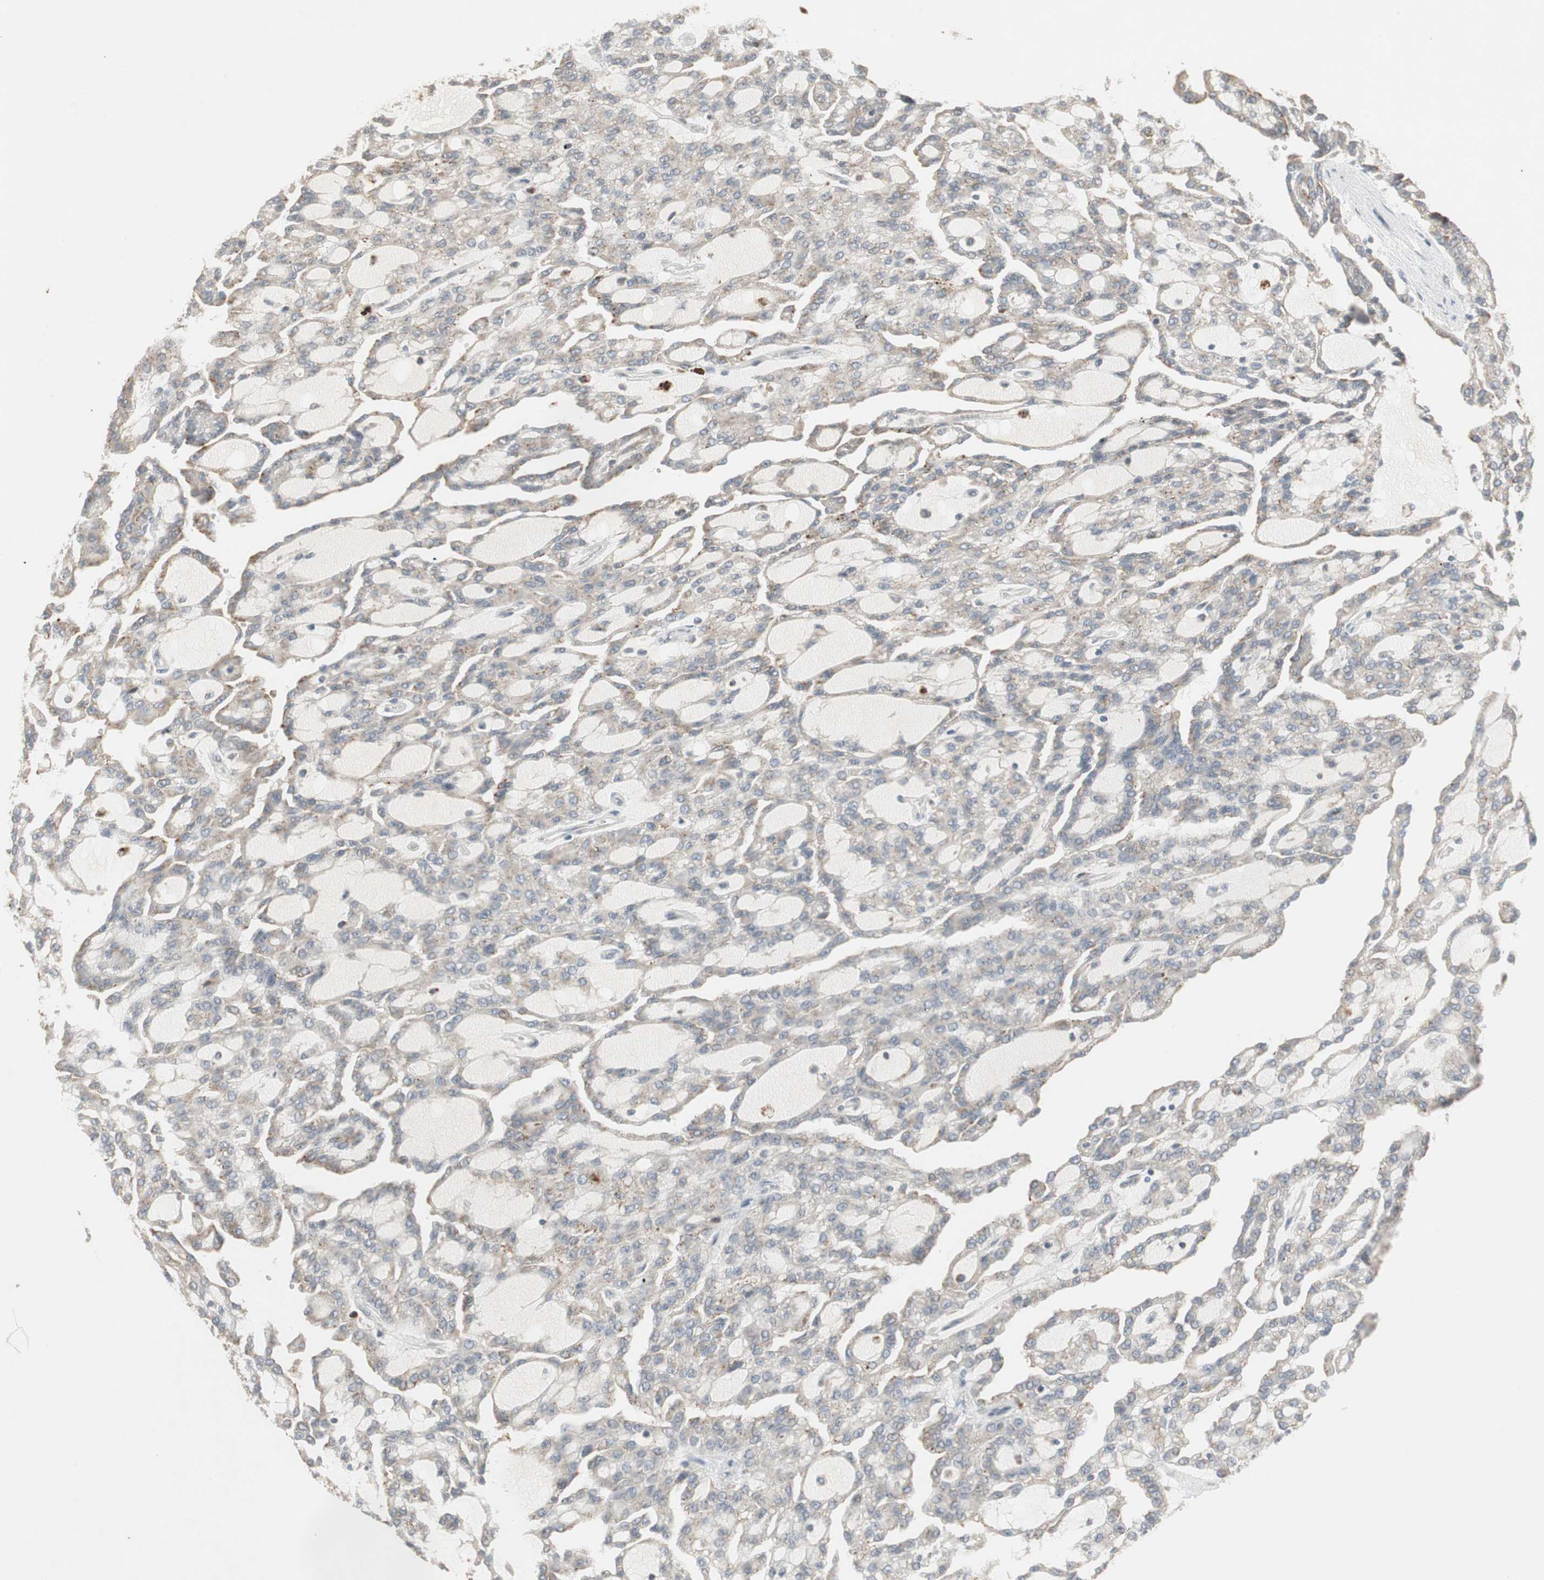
{"staining": {"intensity": "weak", "quantity": "25%-75%", "location": "cytoplasmic/membranous"}, "tissue": "renal cancer", "cell_type": "Tumor cells", "image_type": "cancer", "snomed": [{"axis": "morphology", "description": "Adenocarcinoma, NOS"}, {"axis": "topography", "description": "Kidney"}], "caption": "Immunohistochemistry of human renal adenocarcinoma reveals low levels of weak cytoplasmic/membranous expression in about 25%-75% of tumor cells.", "gene": "SNX4", "patient": {"sex": "male", "age": 63}}